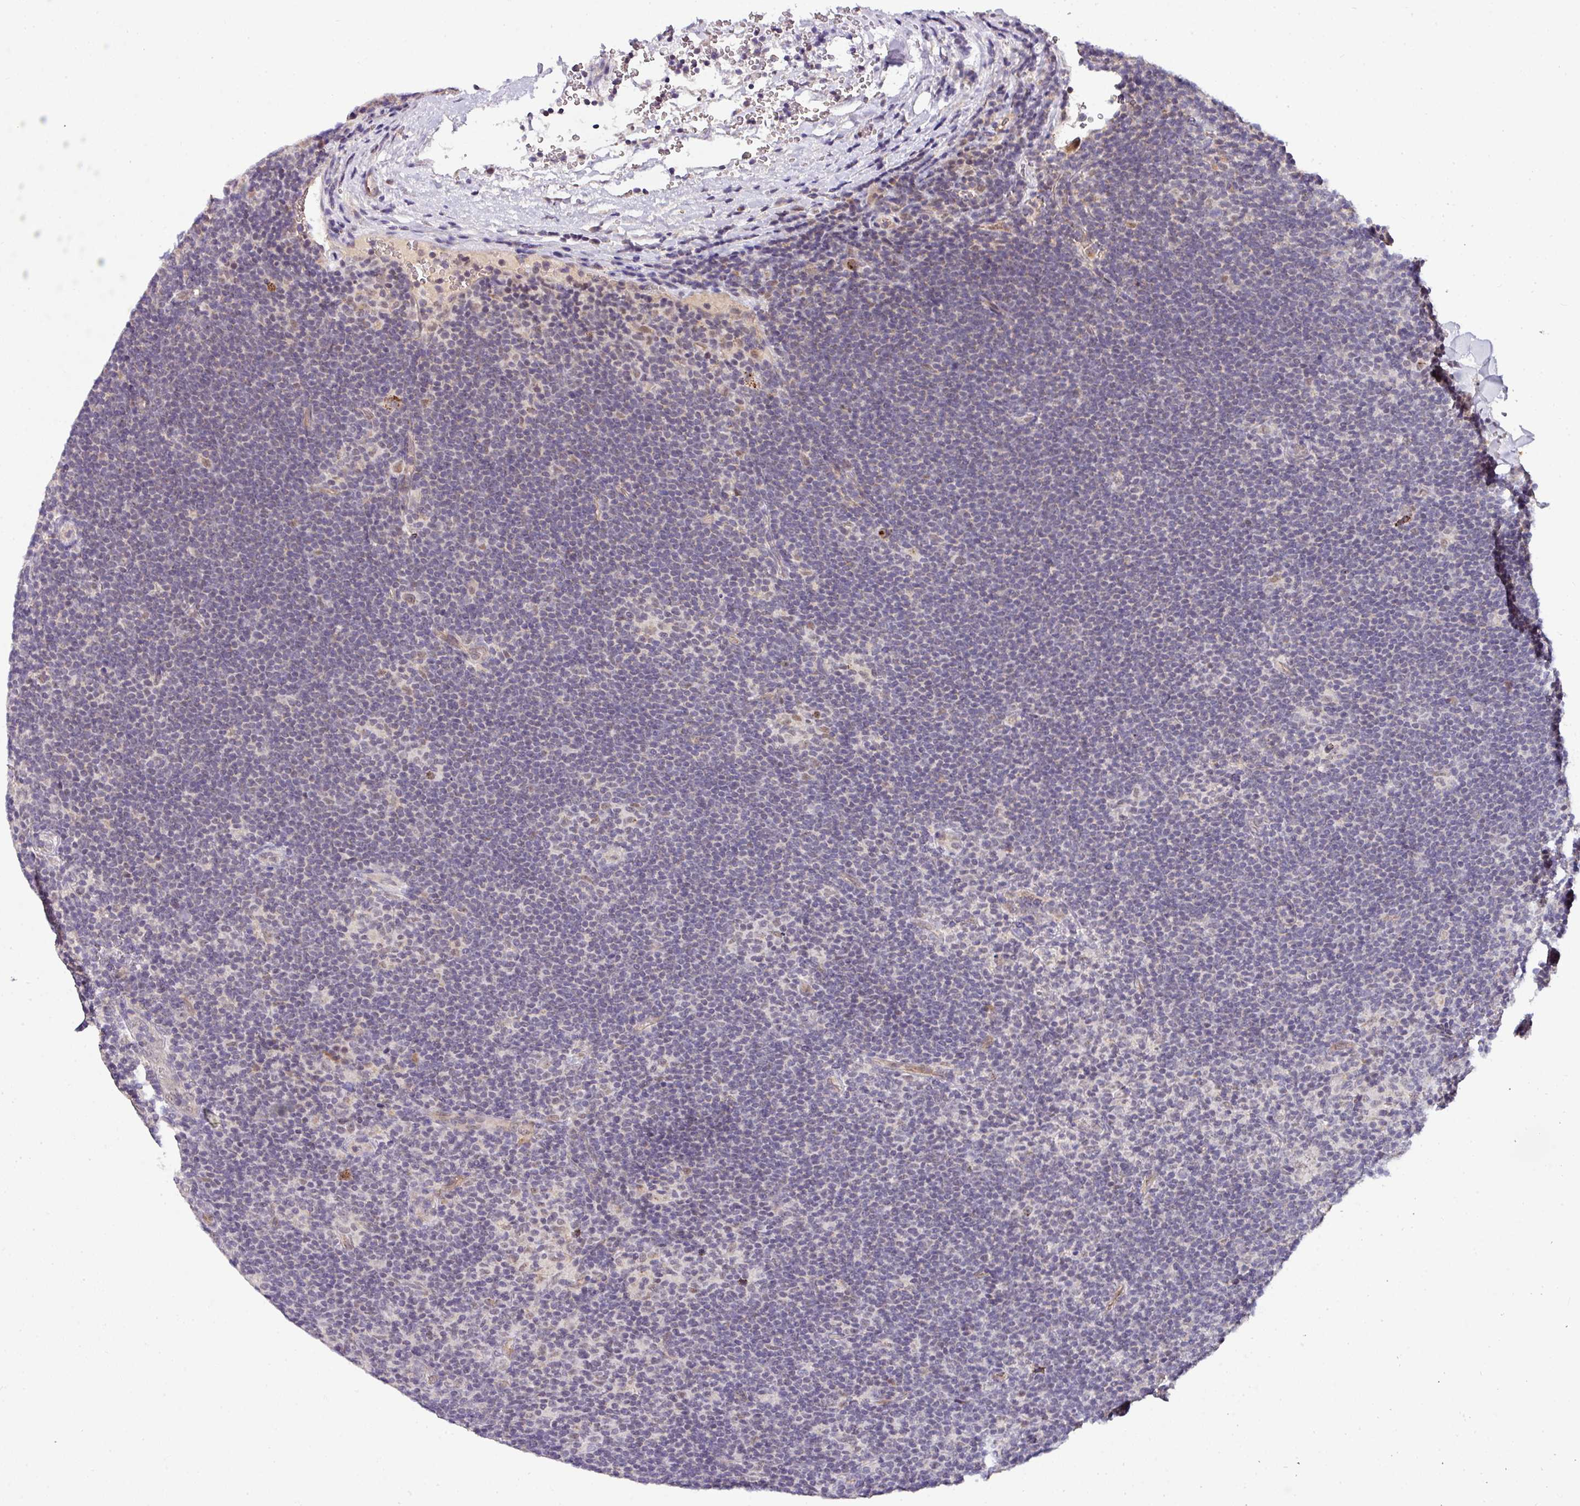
{"staining": {"intensity": "negative", "quantity": "none", "location": "none"}, "tissue": "lymphoma", "cell_type": "Tumor cells", "image_type": "cancer", "snomed": [{"axis": "morphology", "description": "Hodgkin's disease, NOS"}, {"axis": "topography", "description": "Lymph node"}], "caption": "Tumor cells show no significant expression in lymphoma.", "gene": "NAPSA", "patient": {"sex": "female", "age": 57}}